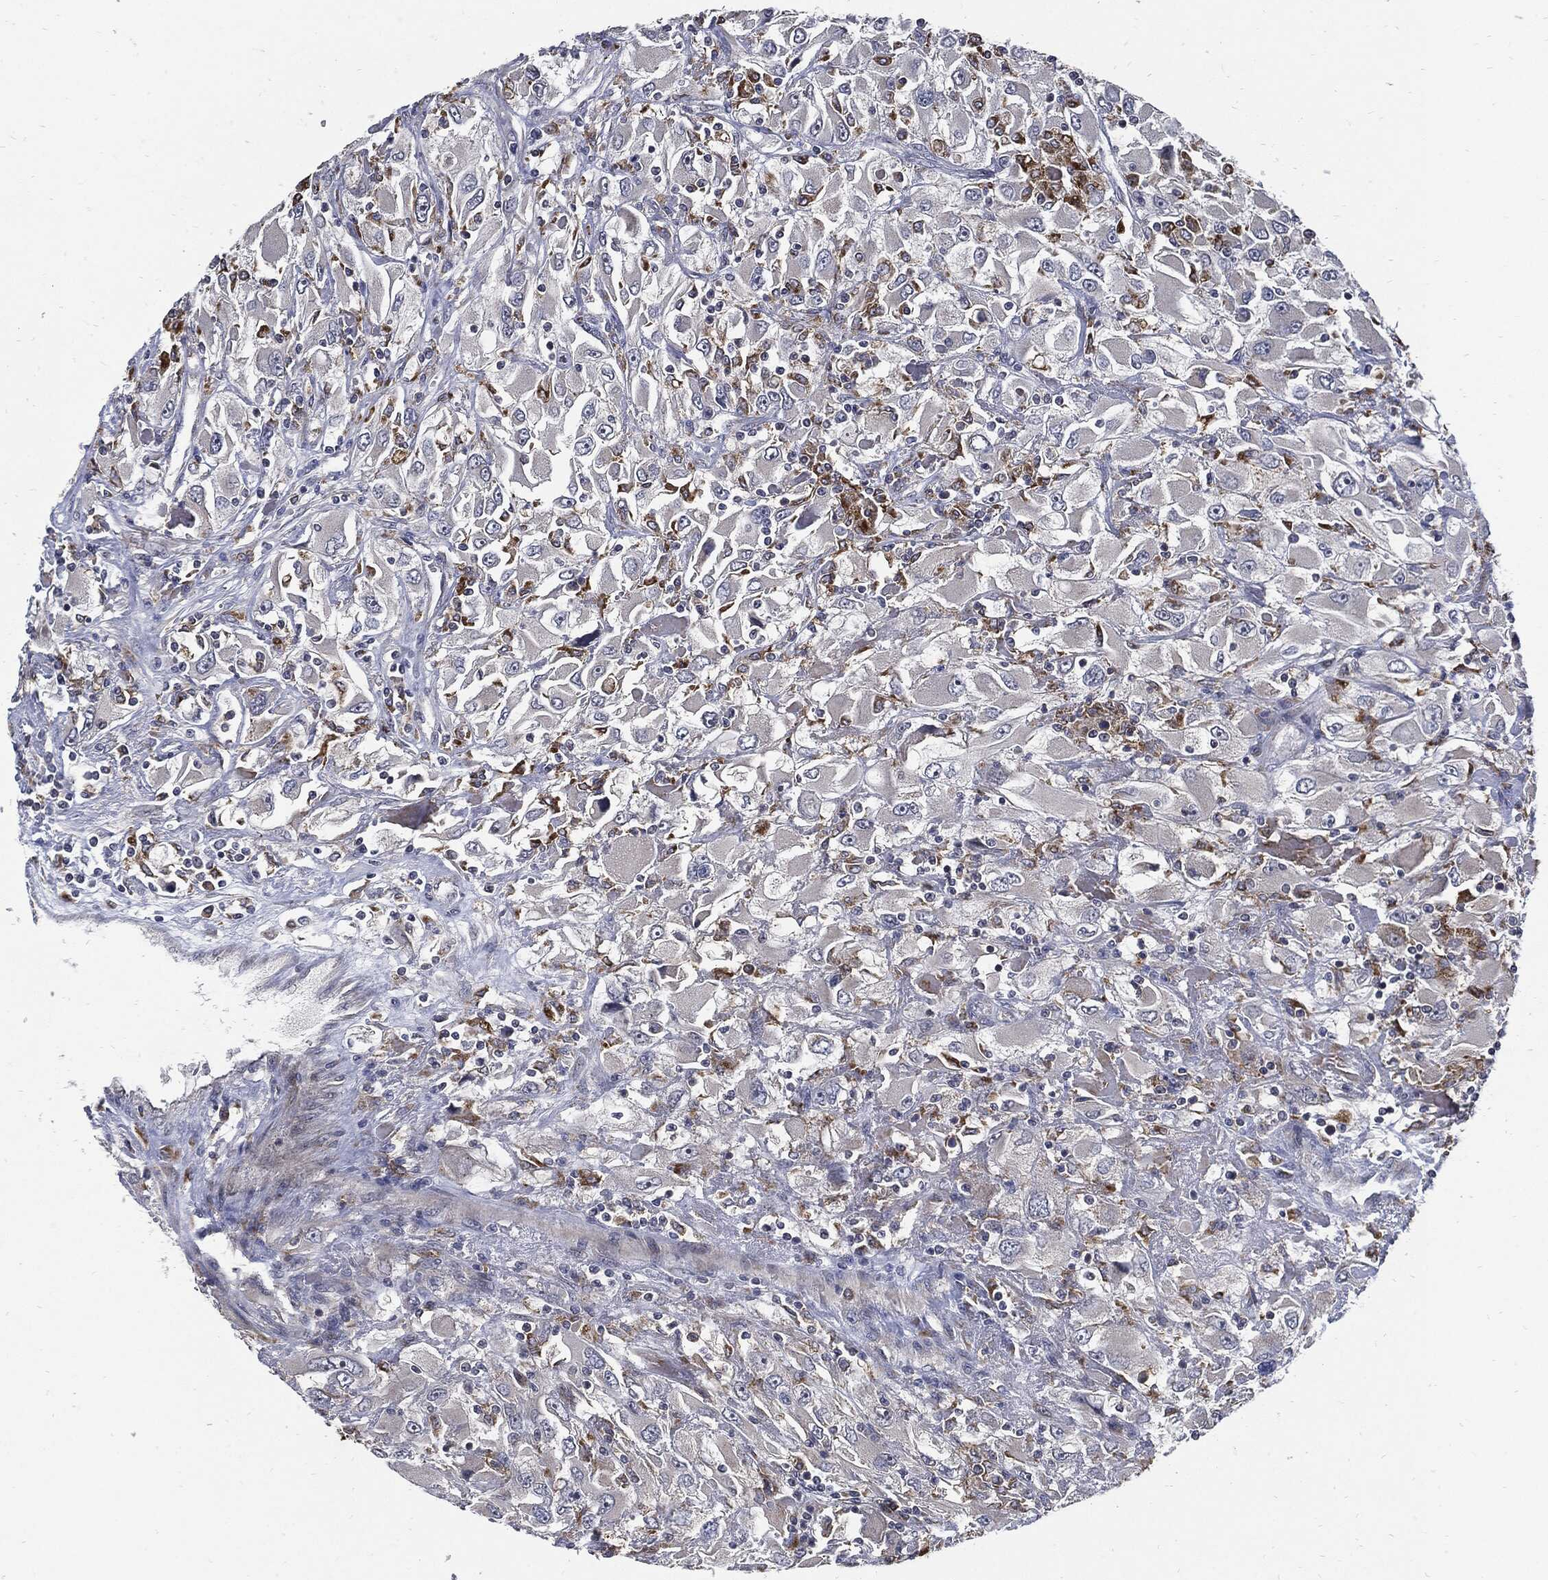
{"staining": {"intensity": "moderate", "quantity": "<25%", "location": "cytoplasmic/membranous"}, "tissue": "renal cancer", "cell_type": "Tumor cells", "image_type": "cancer", "snomed": [{"axis": "morphology", "description": "Adenocarcinoma, NOS"}, {"axis": "topography", "description": "Kidney"}], "caption": "Brown immunohistochemical staining in renal cancer exhibits moderate cytoplasmic/membranous expression in about <25% of tumor cells.", "gene": "SLC31A2", "patient": {"sex": "female", "age": 52}}